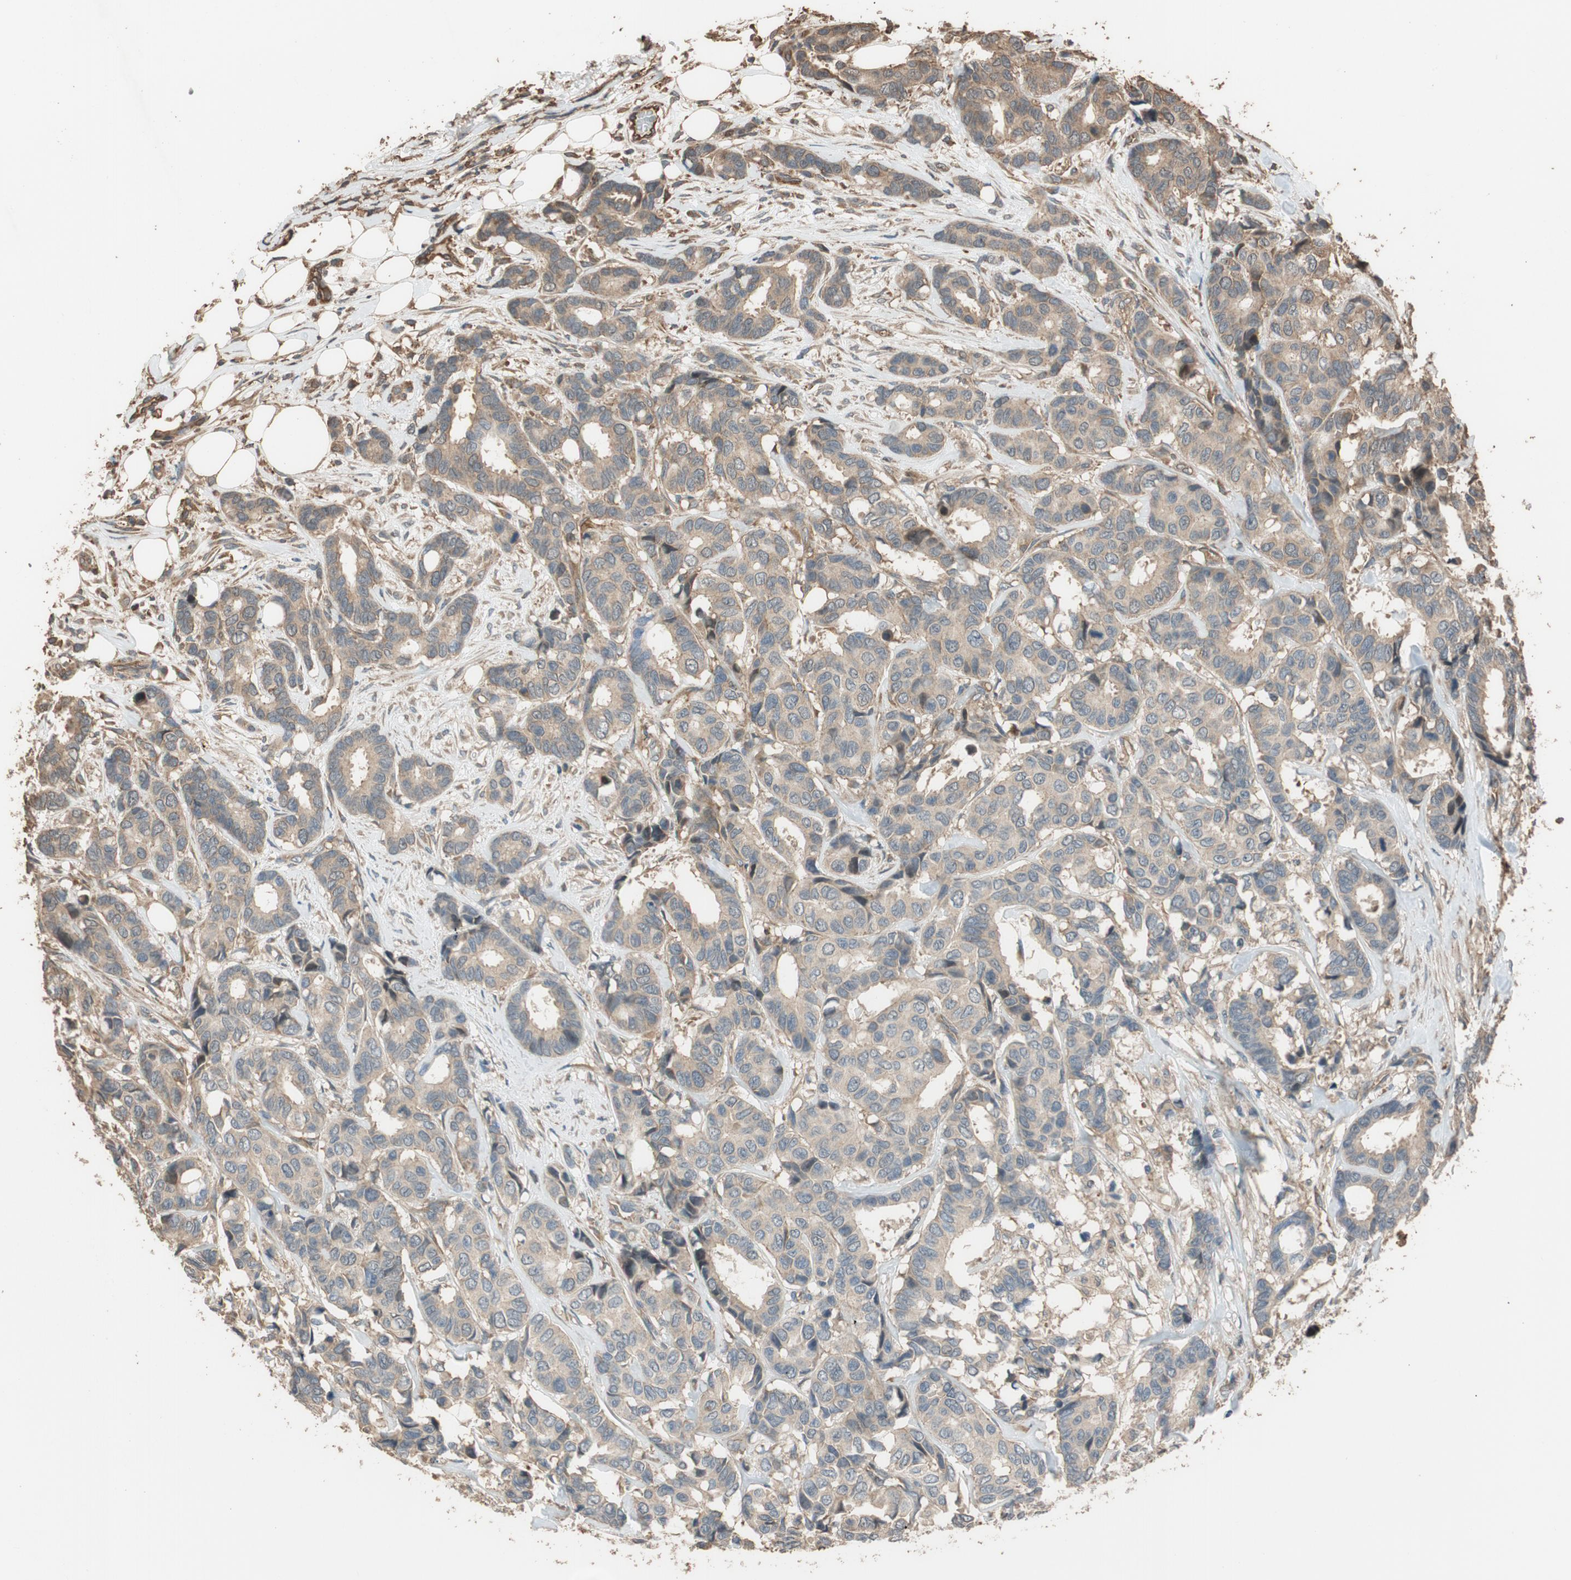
{"staining": {"intensity": "weak", "quantity": ">75%", "location": "cytoplasmic/membranous"}, "tissue": "breast cancer", "cell_type": "Tumor cells", "image_type": "cancer", "snomed": [{"axis": "morphology", "description": "Duct carcinoma"}, {"axis": "topography", "description": "Breast"}], "caption": "An image of human intraductal carcinoma (breast) stained for a protein reveals weak cytoplasmic/membranous brown staining in tumor cells.", "gene": "MST1R", "patient": {"sex": "female", "age": 87}}